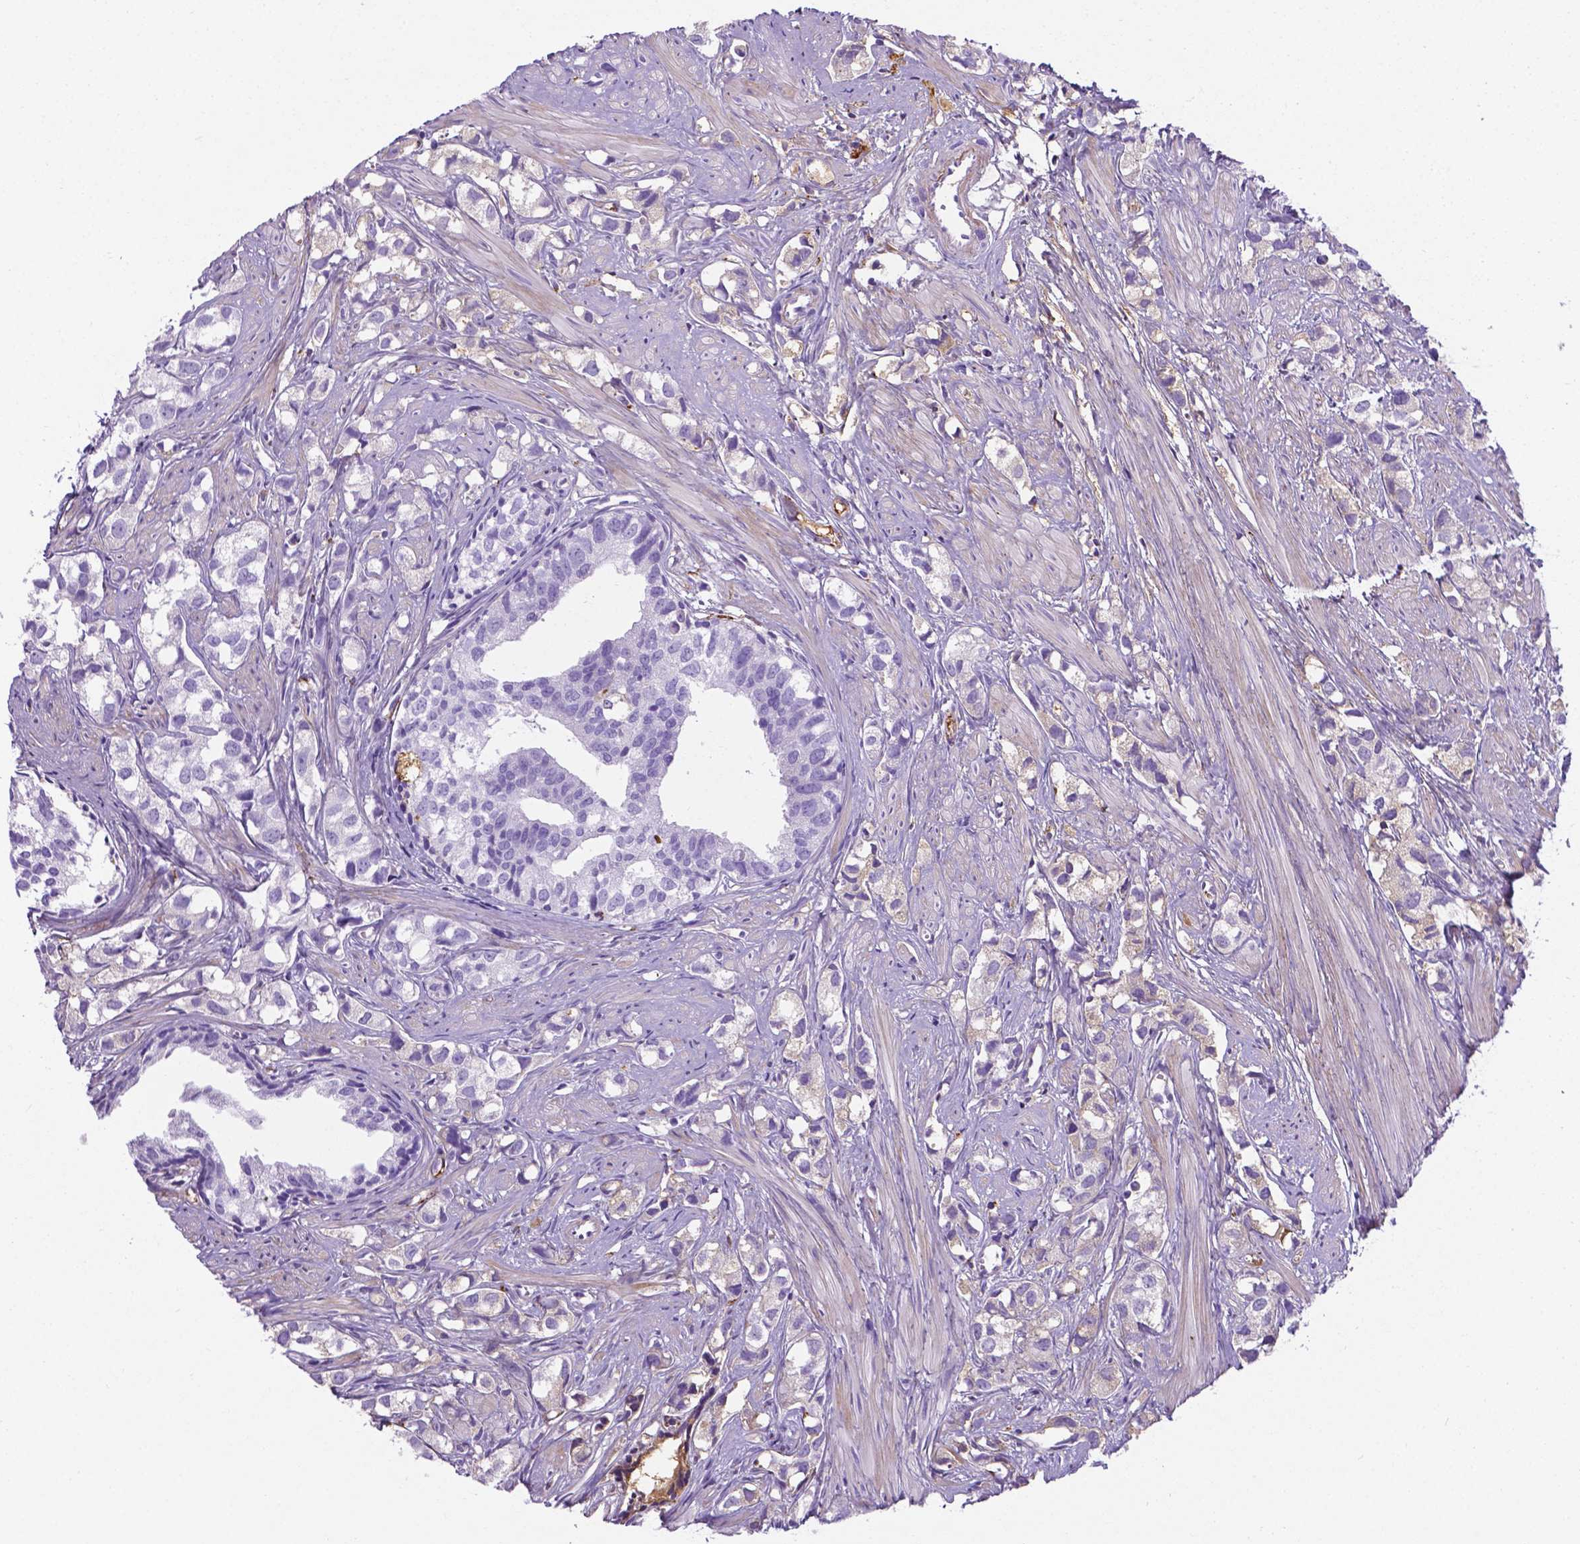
{"staining": {"intensity": "negative", "quantity": "none", "location": "none"}, "tissue": "prostate cancer", "cell_type": "Tumor cells", "image_type": "cancer", "snomed": [{"axis": "morphology", "description": "Adenocarcinoma, High grade"}, {"axis": "topography", "description": "Prostate"}], "caption": "This histopathology image is of prostate cancer (adenocarcinoma (high-grade)) stained with immunohistochemistry (IHC) to label a protein in brown with the nuclei are counter-stained blue. There is no expression in tumor cells. The staining was performed using DAB (3,3'-diaminobenzidine) to visualize the protein expression in brown, while the nuclei were stained in blue with hematoxylin (Magnification: 20x).", "gene": "APOE", "patient": {"sex": "male", "age": 58}}